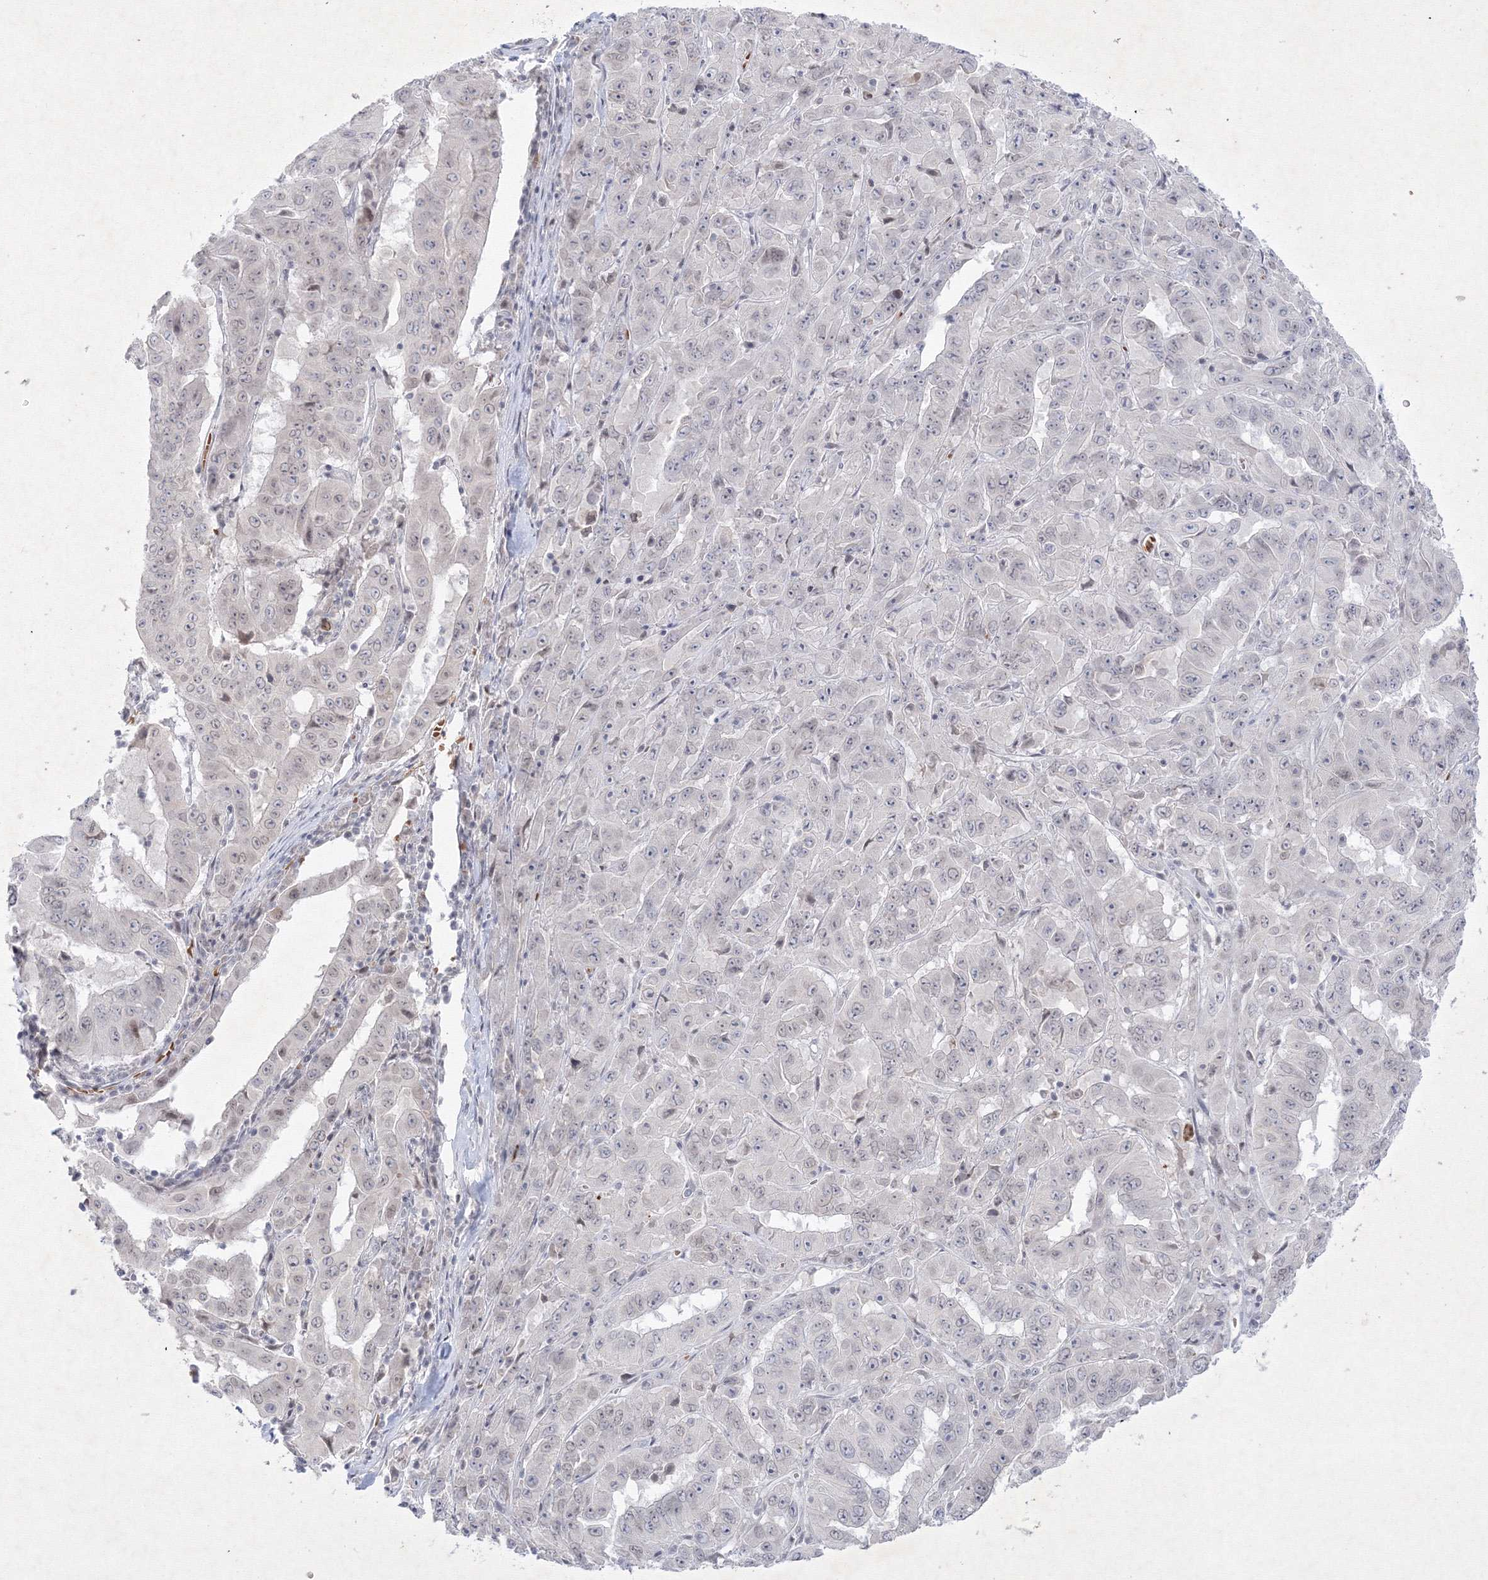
{"staining": {"intensity": "negative", "quantity": "none", "location": "none"}, "tissue": "pancreatic cancer", "cell_type": "Tumor cells", "image_type": "cancer", "snomed": [{"axis": "morphology", "description": "Adenocarcinoma, NOS"}, {"axis": "topography", "description": "Pancreas"}], "caption": "Immunohistochemistry (IHC) micrograph of neoplastic tissue: human adenocarcinoma (pancreatic) stained with DAB reveals no significant protein staining in tumor cells. Nuclei are stained in blue.", "gene": "NXPE3", "patient": {"sex": "male", "age": 63}}